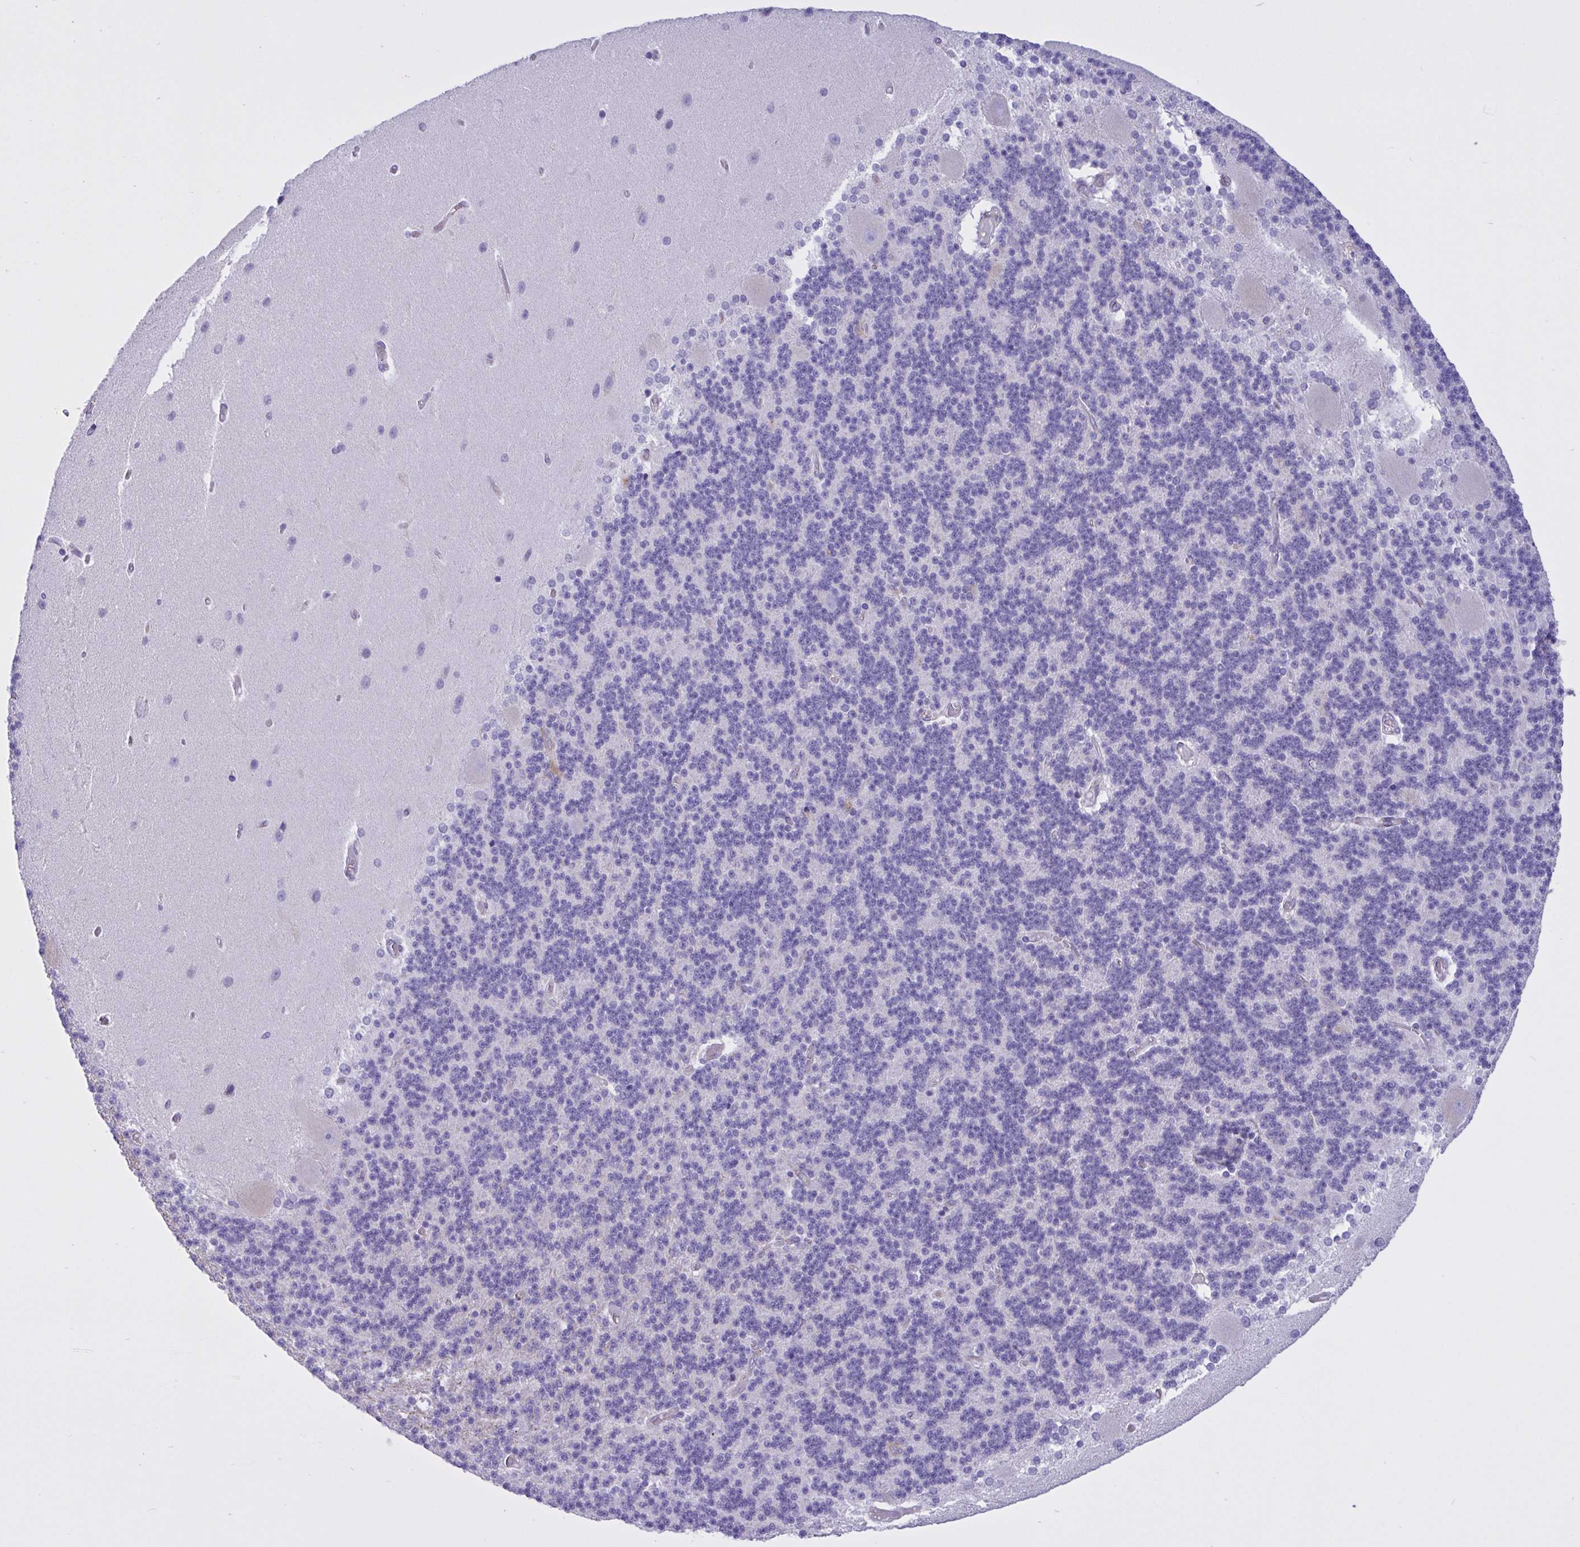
{"staining": {"intensity": "negative", "quantity": "none", "location": "none"}, "tissue": "cerebellum", "cell_type": "Cells in granular layer", "image_type": "normal", "snomed": [{"axis": "morphology", "description": "Normal tissue, NOS"}, {"axis": "topography", "description": "Cerebellum"}], "caption": "Human cerebellum stained for a protein using immunohistochemistry (IHC) shows no expression in cells in granular layer.", "gene": "OR51M1", "patient": {"sex": "female", "age": 54}}